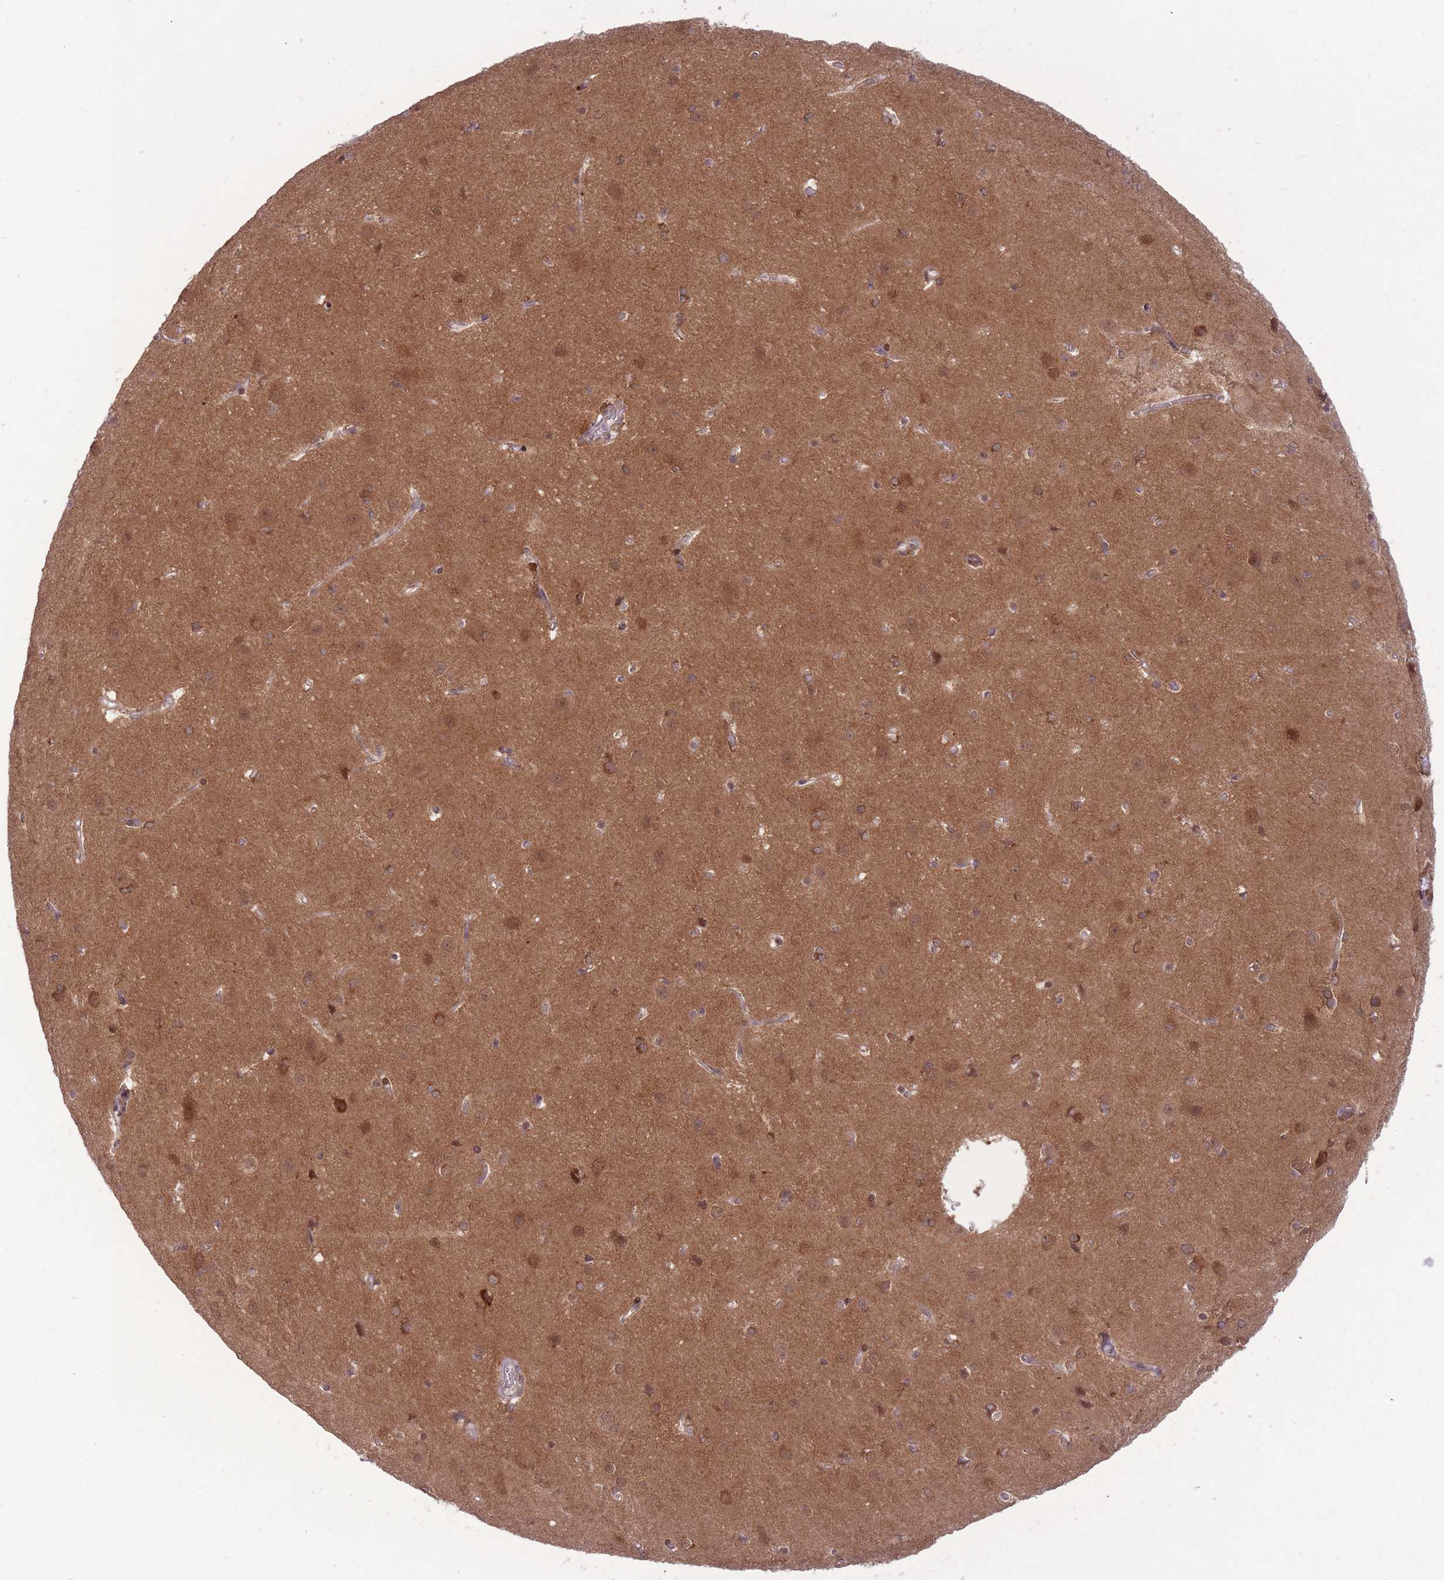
{"staining": {"intensity": "weak", "quantity": "25%-75%", "location": "cytoplasmic/membranous"}, "tissue": "cerebral cortex", "cell_type": "Endothelial cells", "image_type": "normal", "snomed": [{"axis": "morphology", "description": "Normal tissue, NOS"}, {"axis": "topography", "description": "Cerebral cortex"}], "caption": "Immunohistochemical staining of benign human cerebral cortex shows weak cytoplasmic/membranous protein staining in about 25%-75% of endothelial cells.", "gene": "DPYSL4", "patient": {"sex": "male", "age": 37}}